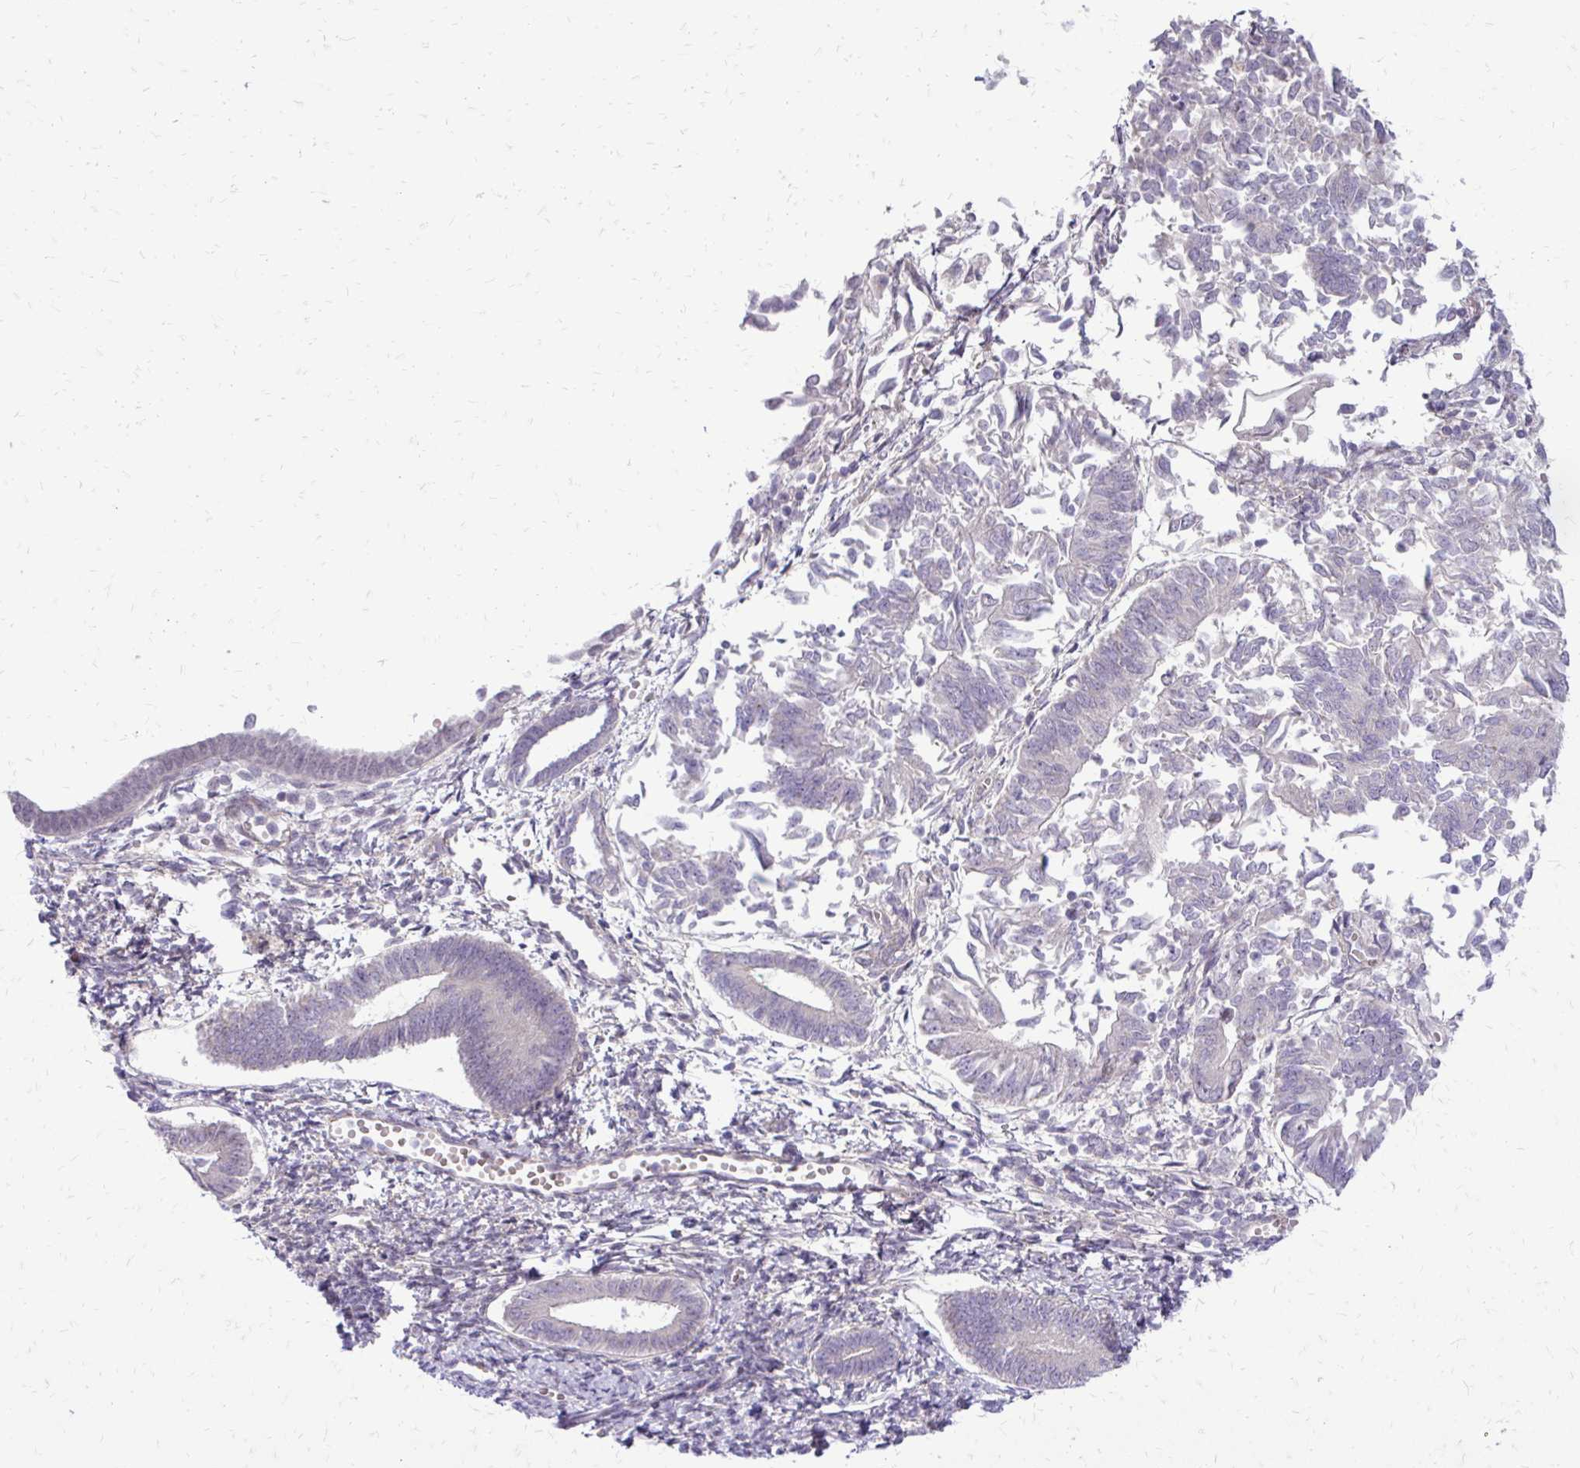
{"staining": {"intensity": "negative", "quantity": "none", "location": "none"}, "tissue": "endometrial cancer", "cell_type": "Tumor cells", "image_type": "cancer", "snomed": [{"axis": "morphology", "description": "Adenocarcinoma, NOS"}, {"axis": "topography", "description": "Endometrium"}], "caption": "An immunohistochemistry histopathology image of endometrial cancer is shown. There is no staining in tumor cells of endometrial cancer. The staining was performed using DAB (3,3'-diaminobenzidine) to visualize the protein expression in brown, while the nuclei were stained in blue with hematoxylin (Magnification: 20x).", "gene": "PPDPFL", "patient": {"sex": "female", "age": 65}}